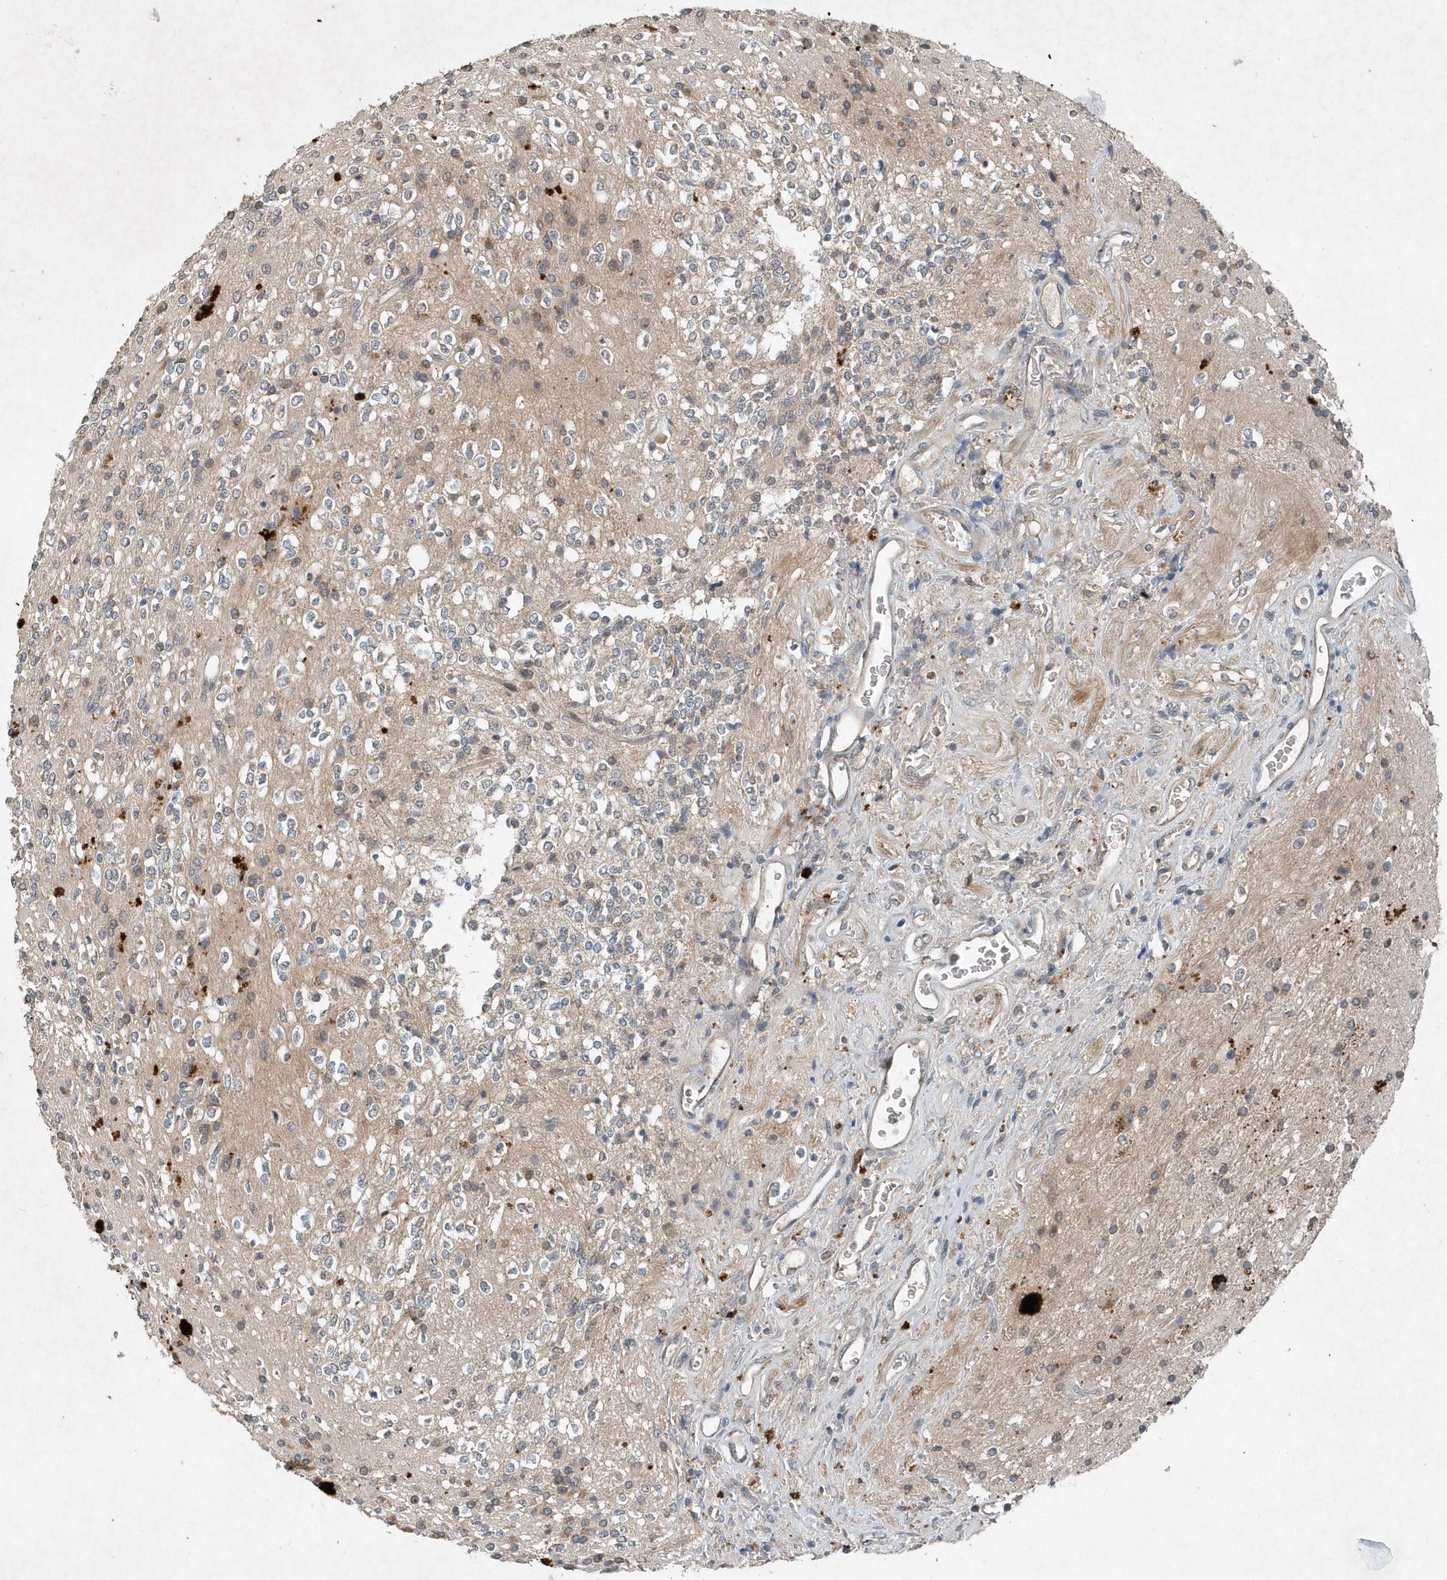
{"staining": {"intensity": "negative", "quantity": "none", "location": "none"}, "tissue": "glioma", "cell_type": "Tumor cells", "image_type": "cancer", "snomed": [{"axis": "morphology", "description": "Glioma, malignant, High grade"}, {"axis": "topography", "description": "Brain"}], "caption": "Human glioma stained for a protein using IHC shows no expression in tumor cells.", "gene": "SCFD2", "patient": {"sex": "male", "age": 34}}